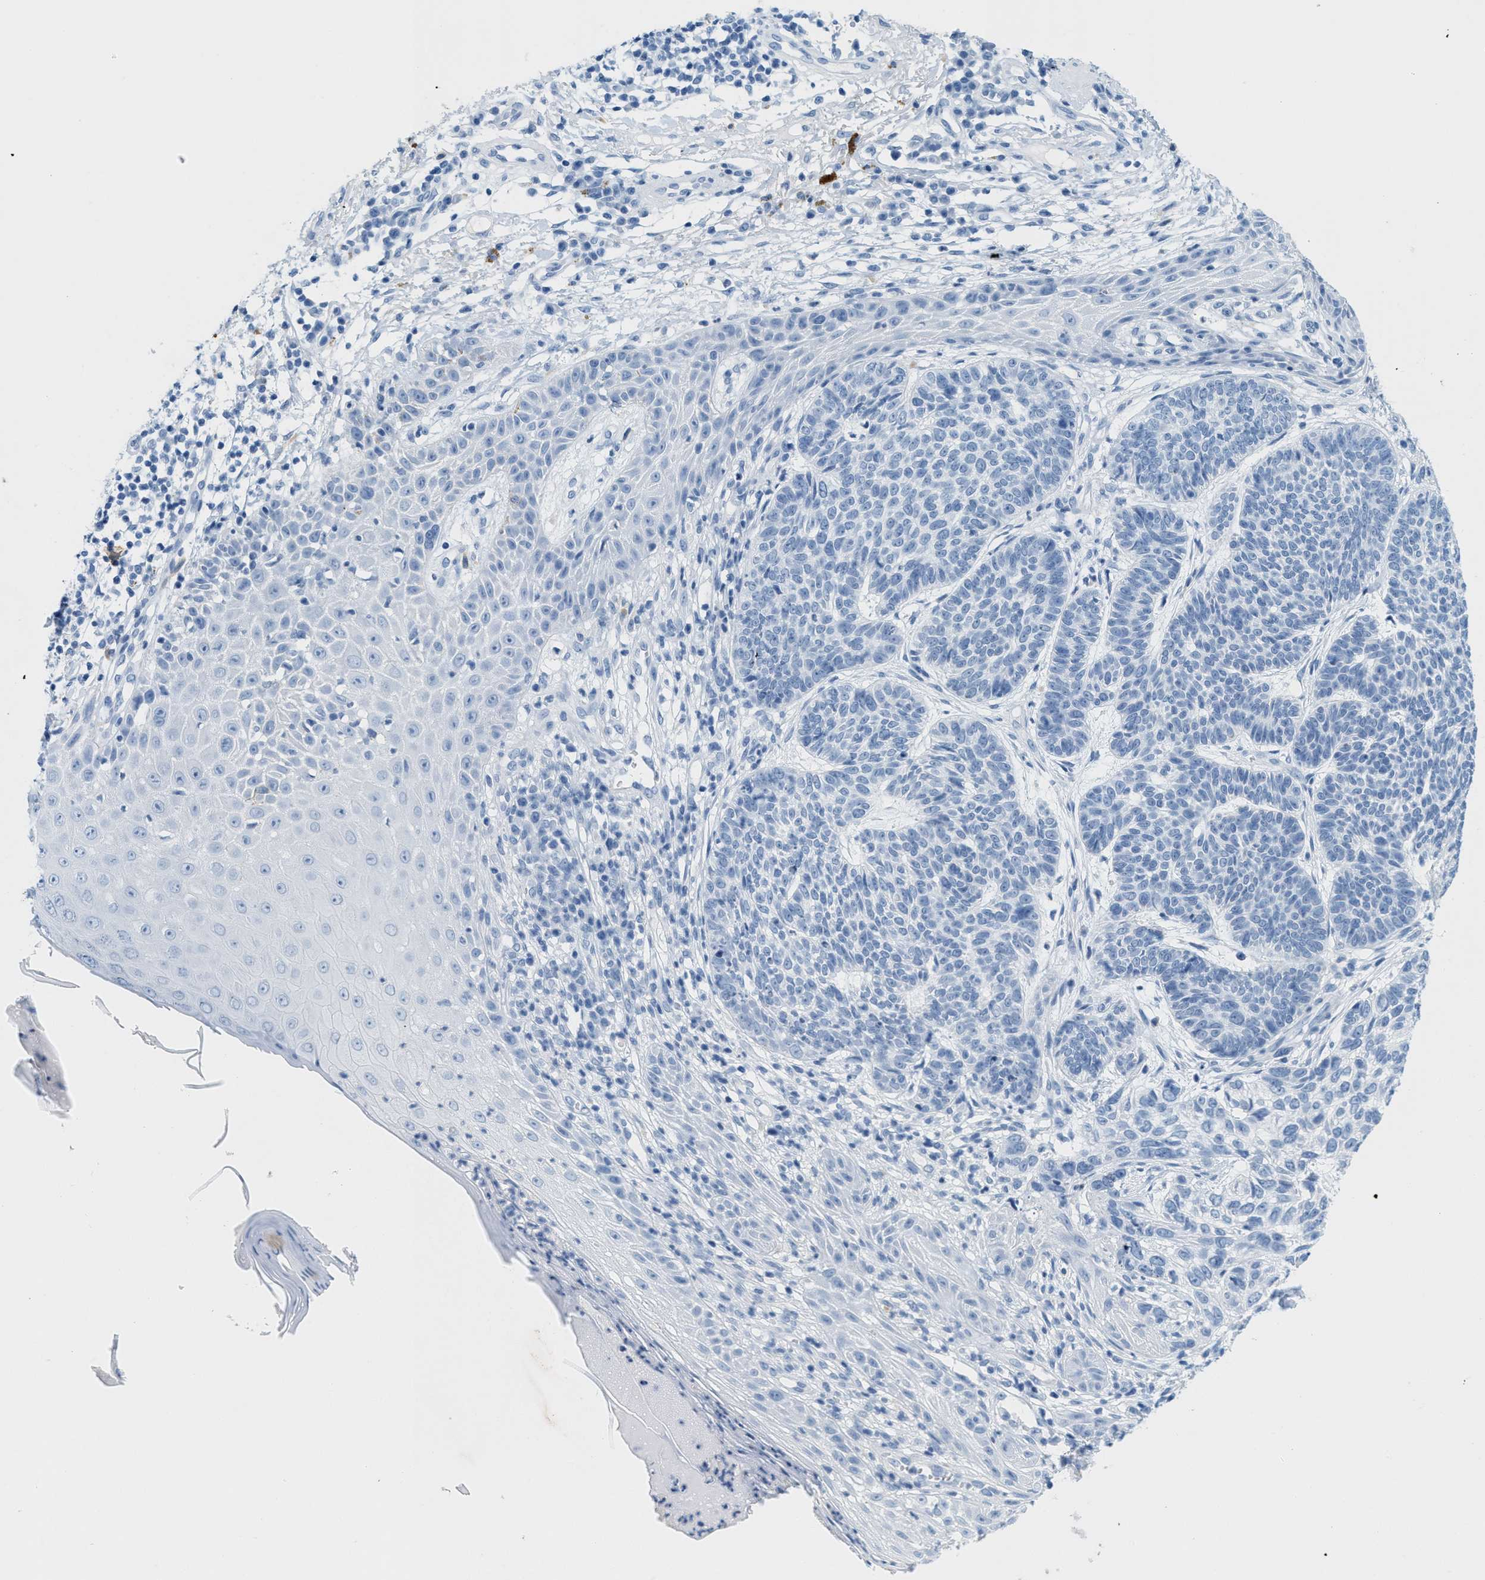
{"staining": {"intensity": "negative", "quantity": "none", "location": "none"}, "tissue": "skin cancer", "cell_type": "Tumor cells", "image_type": "cancer", "snomed": [{"axis": "morphology", "description": "Basal cell carcinoma"}, {"axis": "topography", "description": "Skin"}], "caption": "DAB immunohistochemical staining of human basal cell carcinoma (skin) exhibits no significant positivity in tumor cells.", "gene": "GPM6A", "patient": {"sex": "female", "age": 64}}